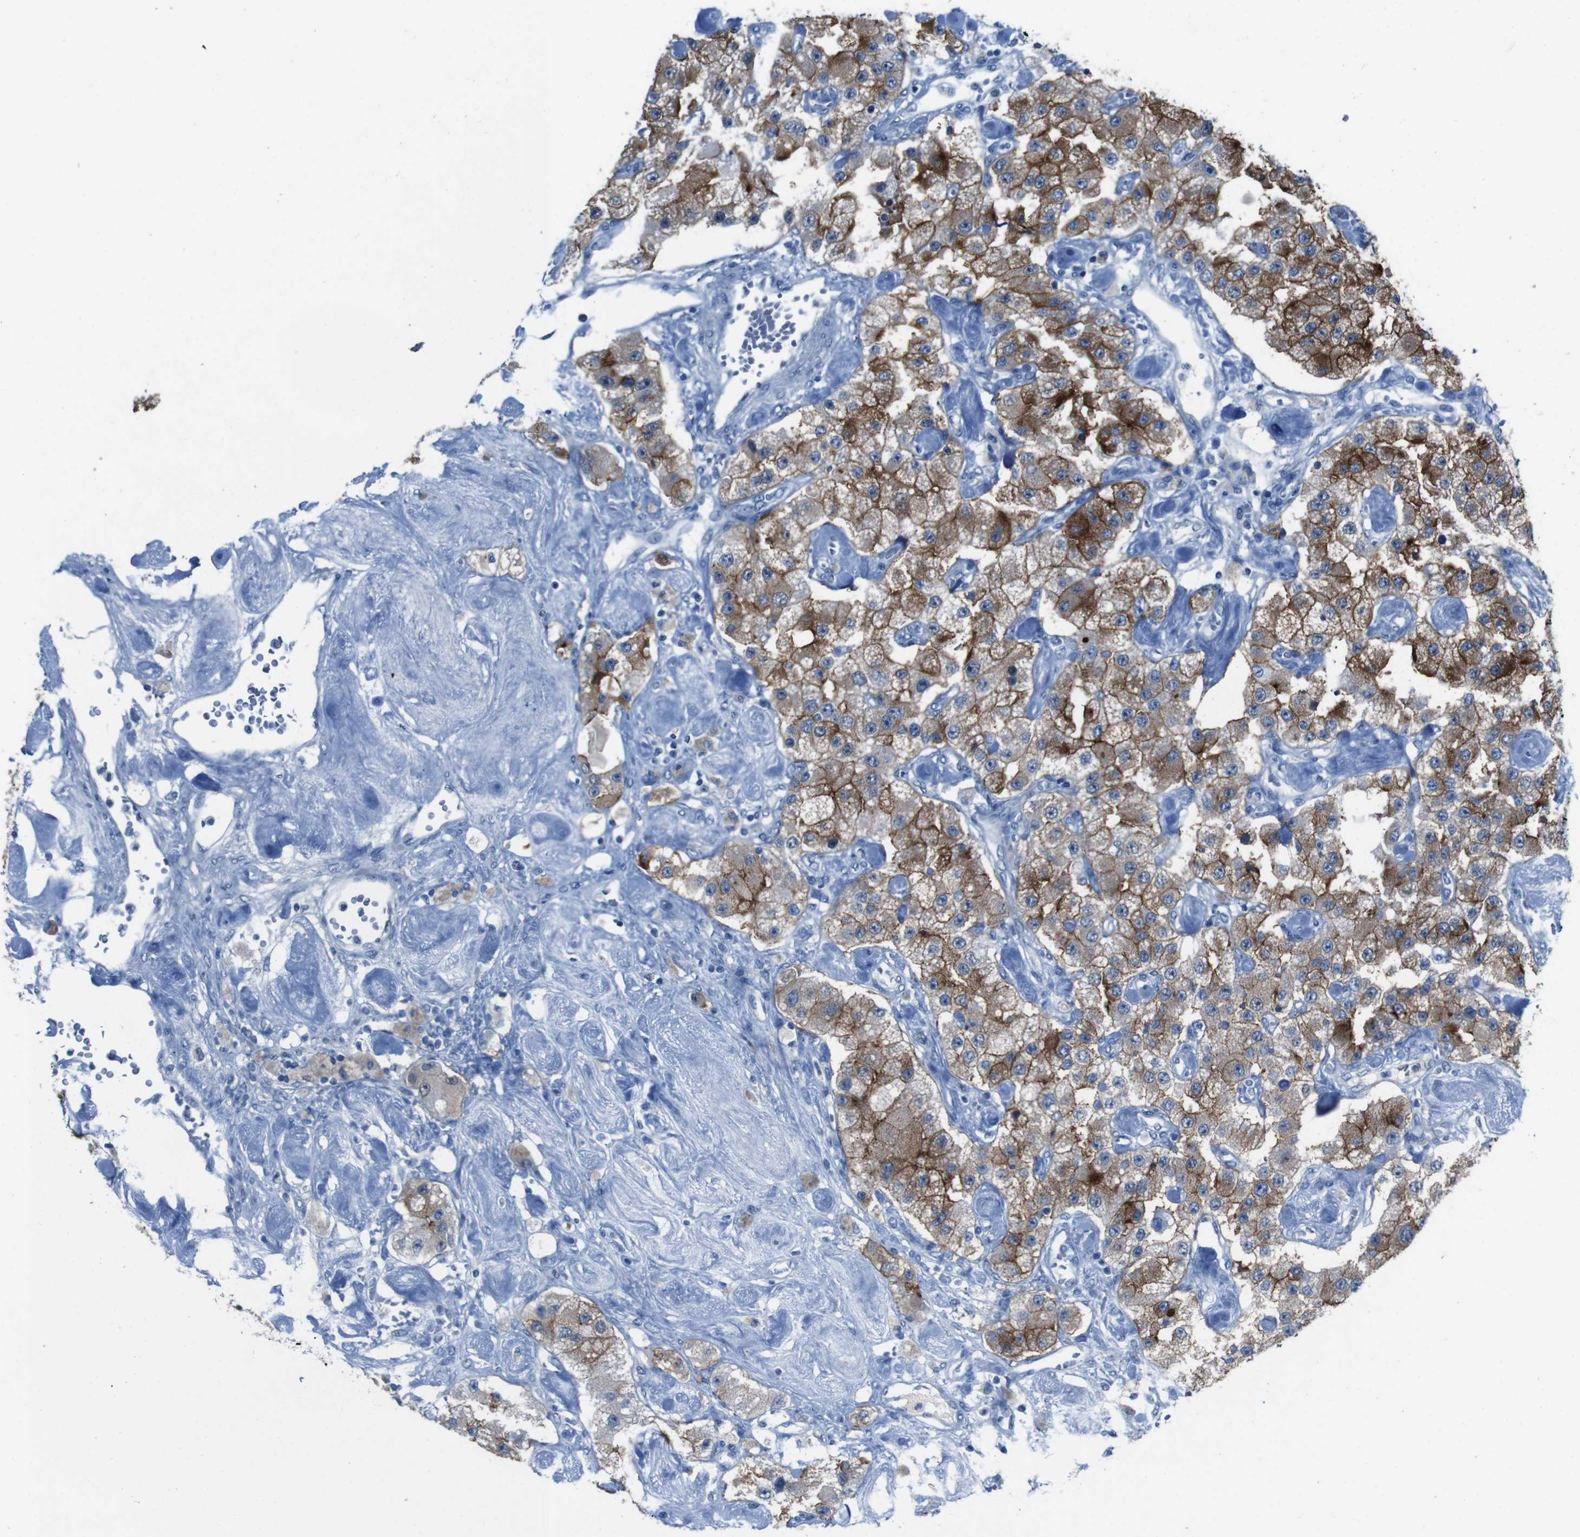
{"staining": {"intensity": "moderate", "quantity": ">75%", "location": "cytoplasmic/membranous"}, "tissue": "carcinoid", "cell_type": "Tumor cells", "image_type": "cancer", "snomed": [{"axis": "morphology", "description": "Carcinoid, malignant, NOS"}, {"axis": "topography", "description": "Pancreas"}], "caption": "Carcinoid stained with DAB (3,3'-diaminobenzidine) immunohistochemistry demonstrates medium levels of moderate cytoplasmic/membranous expression in approximately >75% of tumor cells.", "gene": "CDHR2", "patient": {"sex": "male", "age": 41}}